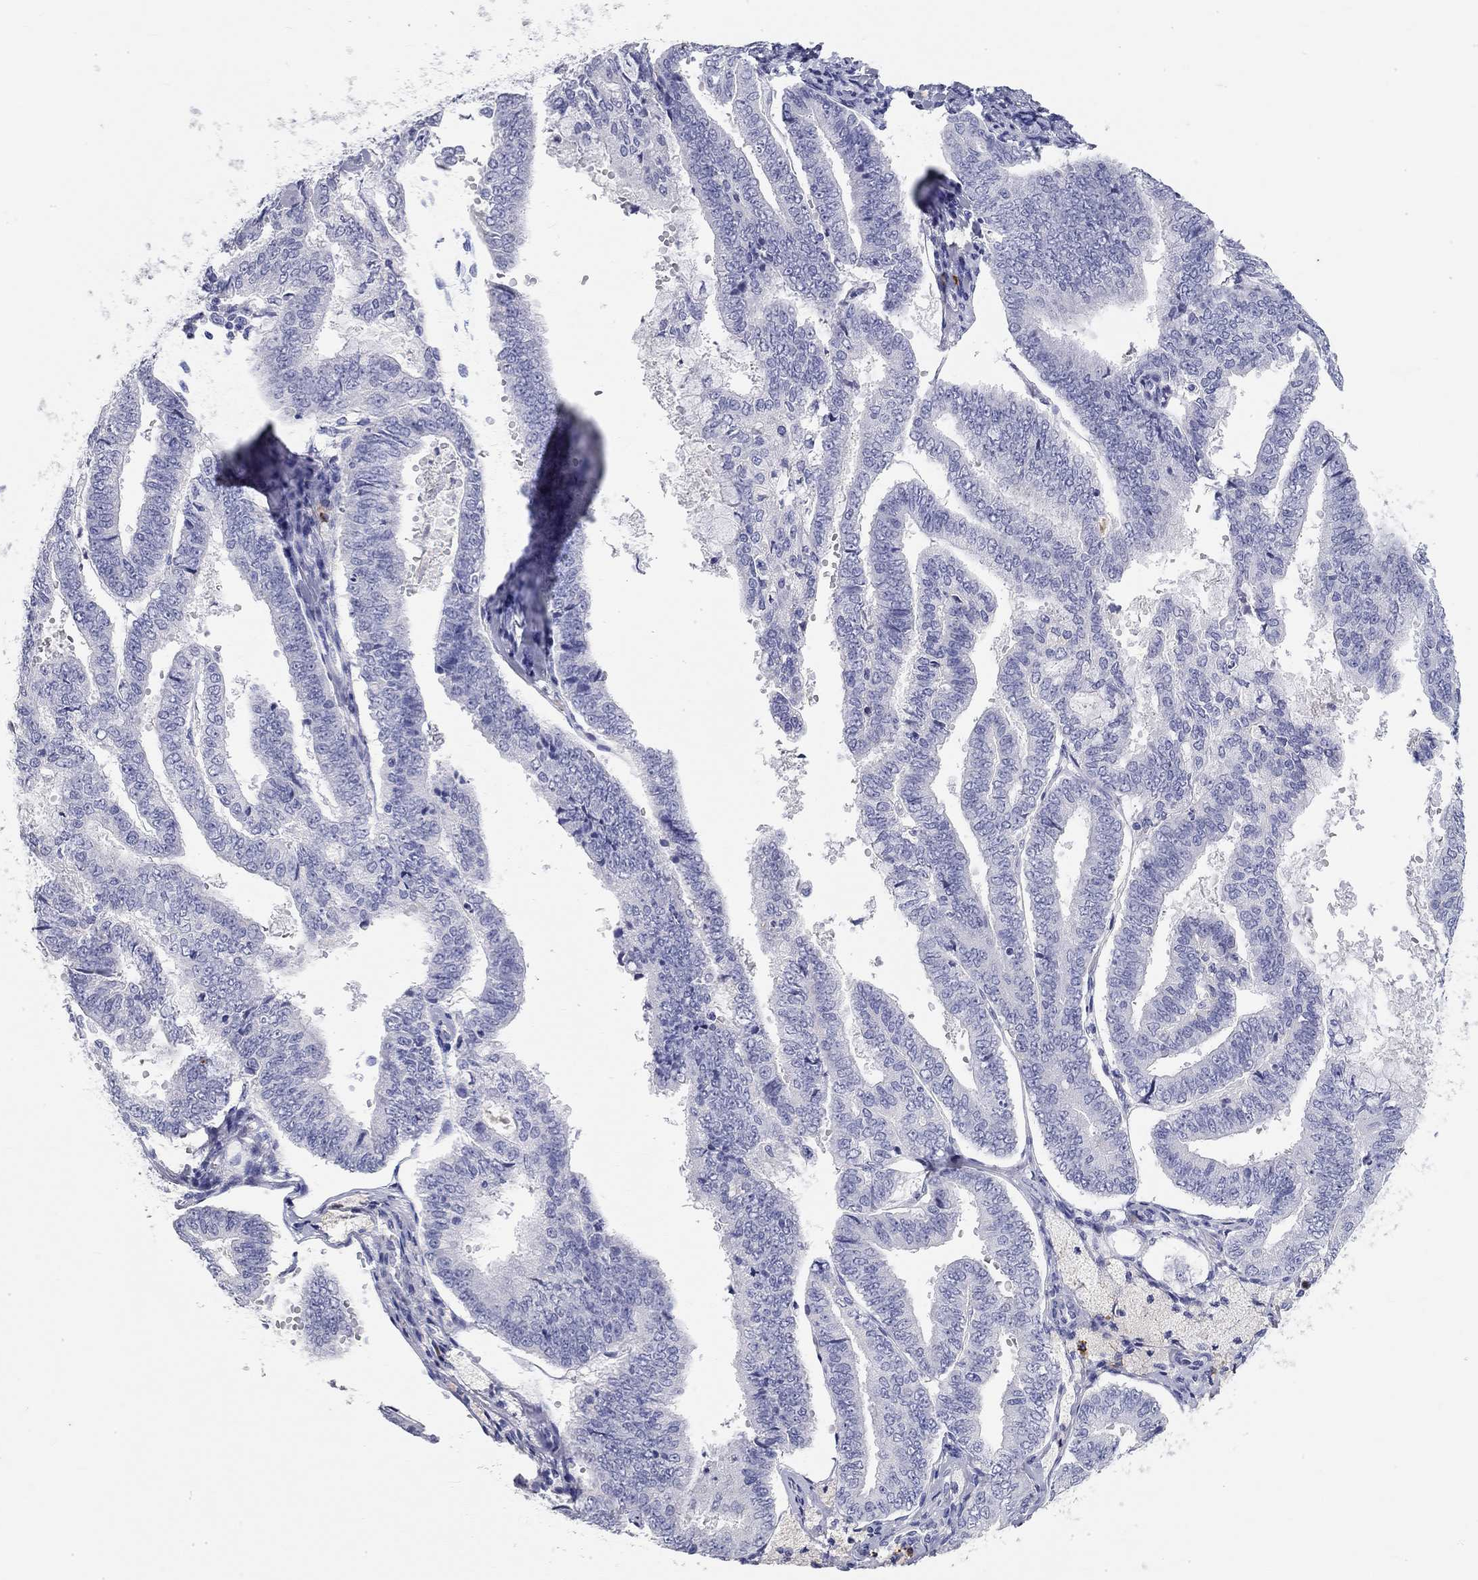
{"staining": {"intensity": "negative", "quantity": "none", "location": "none"}, "tissue": "endometrial cancer", "cell_type": "Tumor cells", "image_type": "cancer", "snomed": [{"axis": "morphology", "description": "Adenocarcinoma, NOS"}, {"axis": "topography", "description": "Endometrium"}], "caption": "Tumor cells show no significant protein staining in endometrial cancer. Nuclei are stained in blue.", "gene": "PHOX2B", "patient": {"sex": "female", "age": 63}}